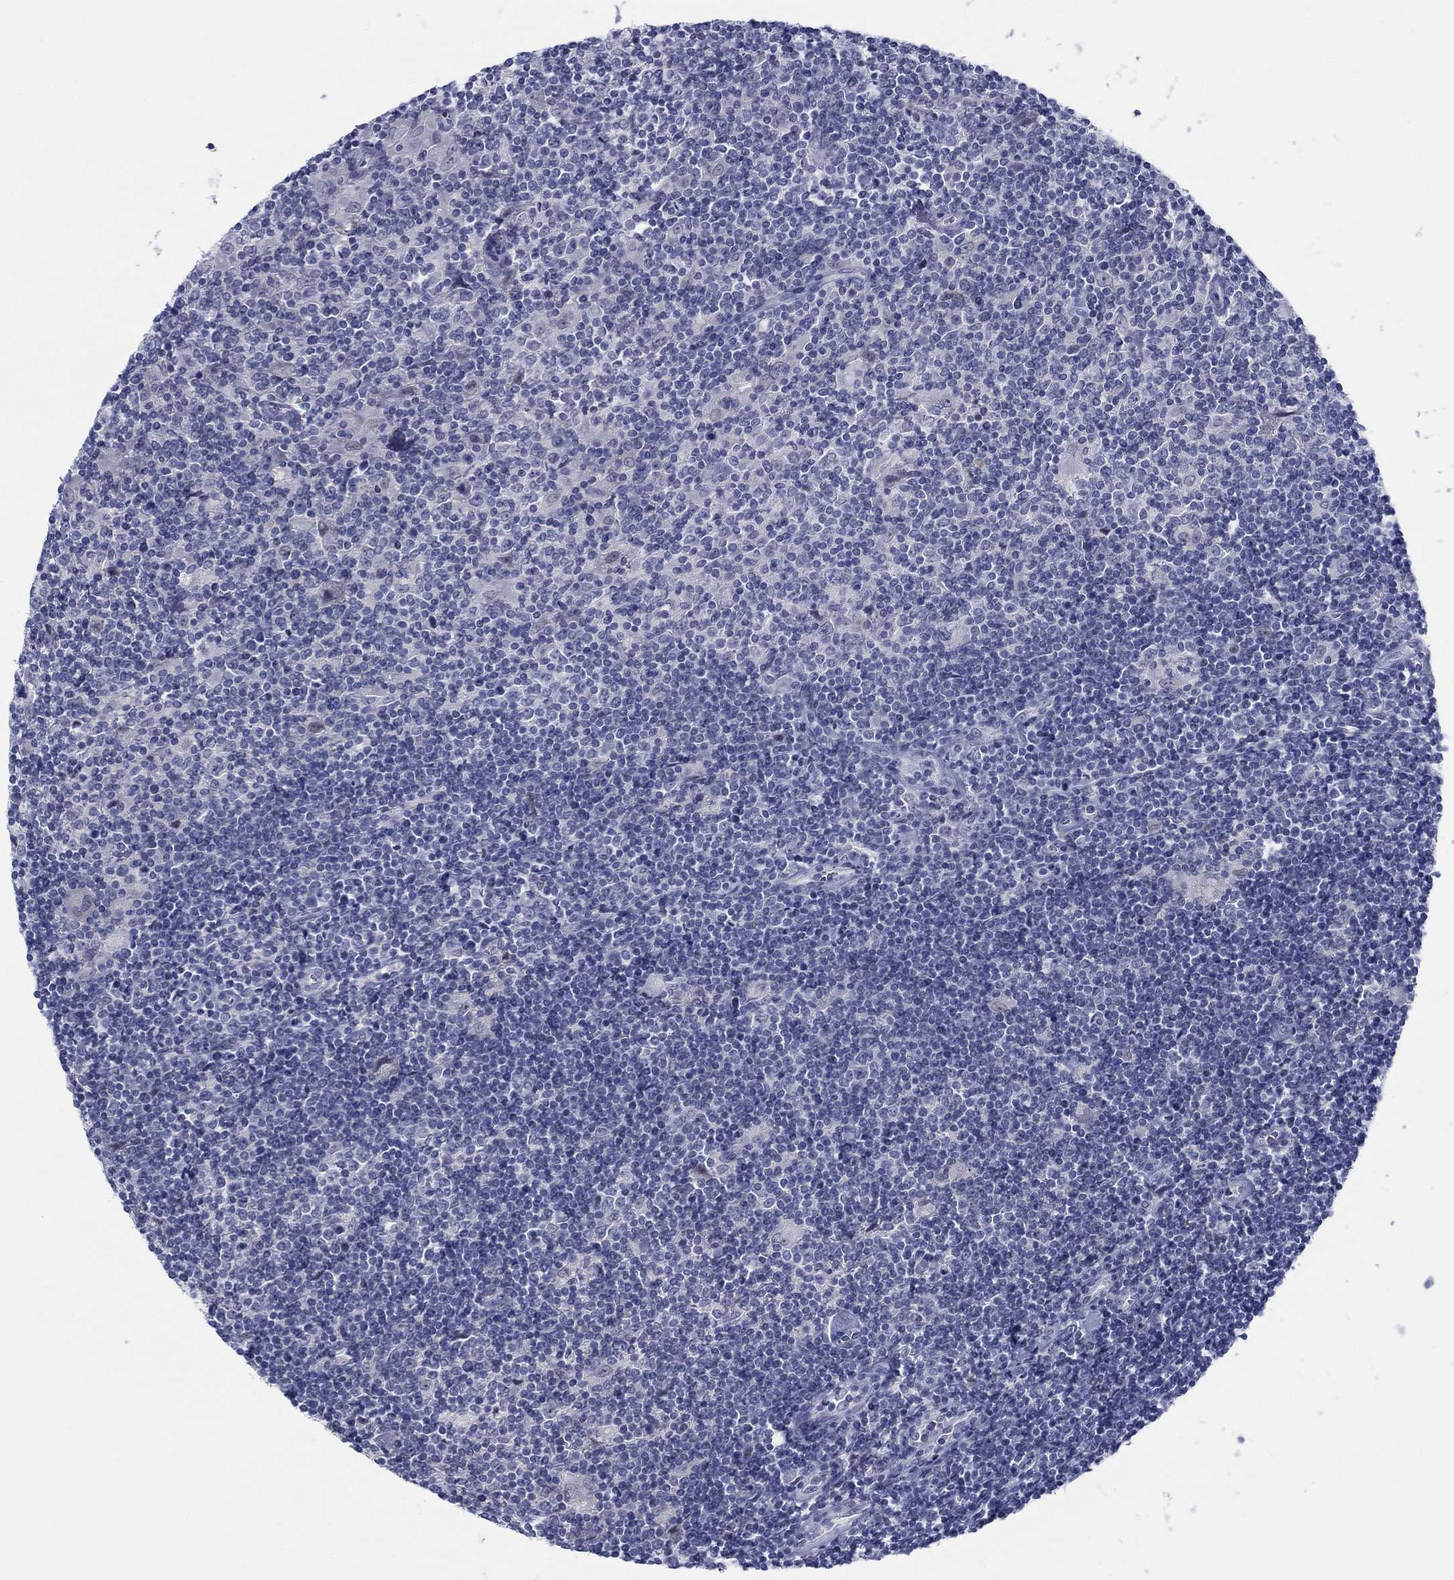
{"staining": {"intensity": "negative", "quantity": "none", "location": "none"}, "tissue": "lymphoma", "cell_type": "Tumor cells", "image_type": "cancer", "snomed": [{"axis": "morphology", "description": "Hodgkin's disease, NOS"}, {"axis": "topography", "description": "Lymph node"}], "caption": "Lymphoma stained for a protein using IHC demonstrates no positivity tumor cells.", "gene": "DNAL1", "patient": {"sex": "male", "age": 40}}